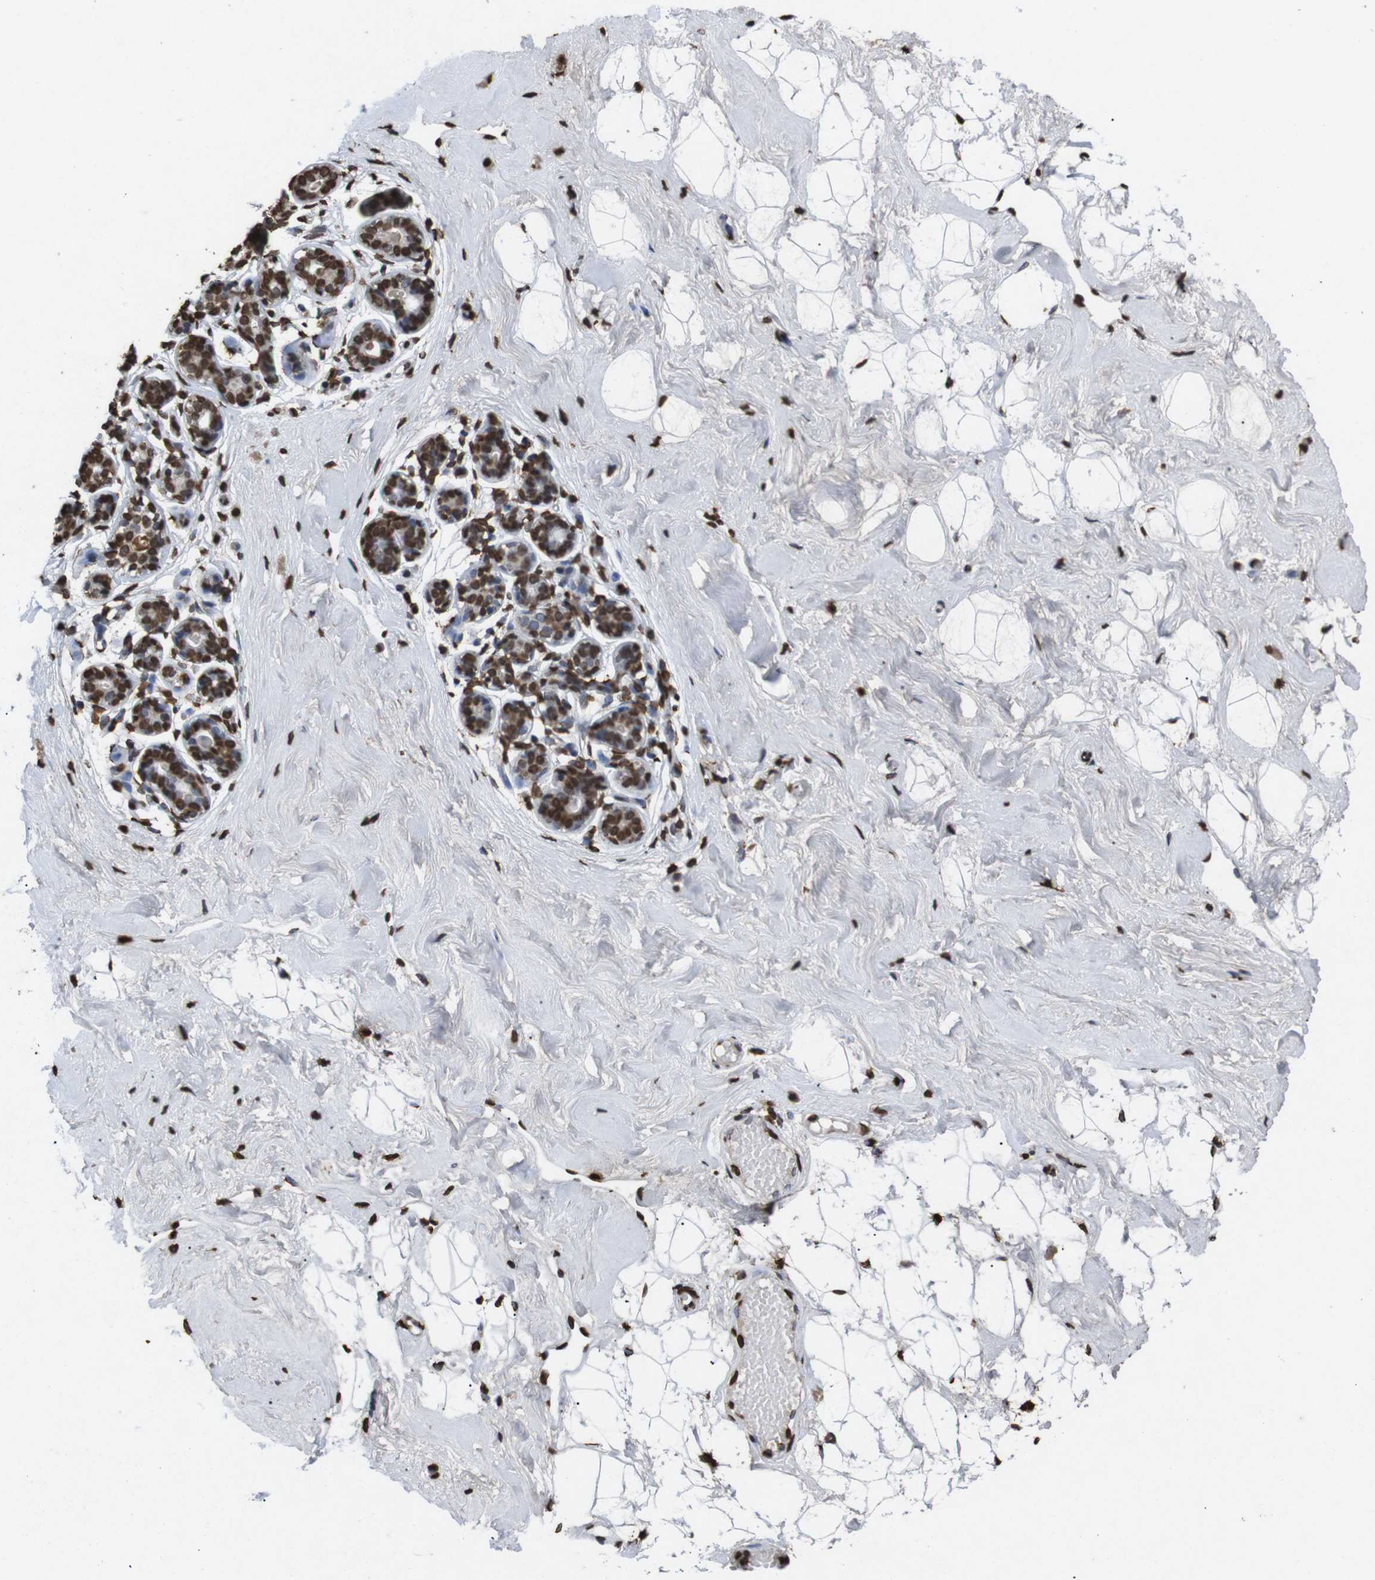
{"staining": {"intensity": "moderate", "quantity": ">75%", "location": "nuclear"}, "tissue": "breast", "cell_type": "Adipocytes", "image_type": "normal", "snomed": [{"axis": "morphology", "description": "Normal tissue, NOS"}, {"axis": "topography", "description": "Breast"}], "caption": "Breast stained for a protein (brown) displays moderate nuclear positive expression in about >75% of adipocytes.", "gene": "MDM2", "patient": {"sex": "female", "age": 23}}